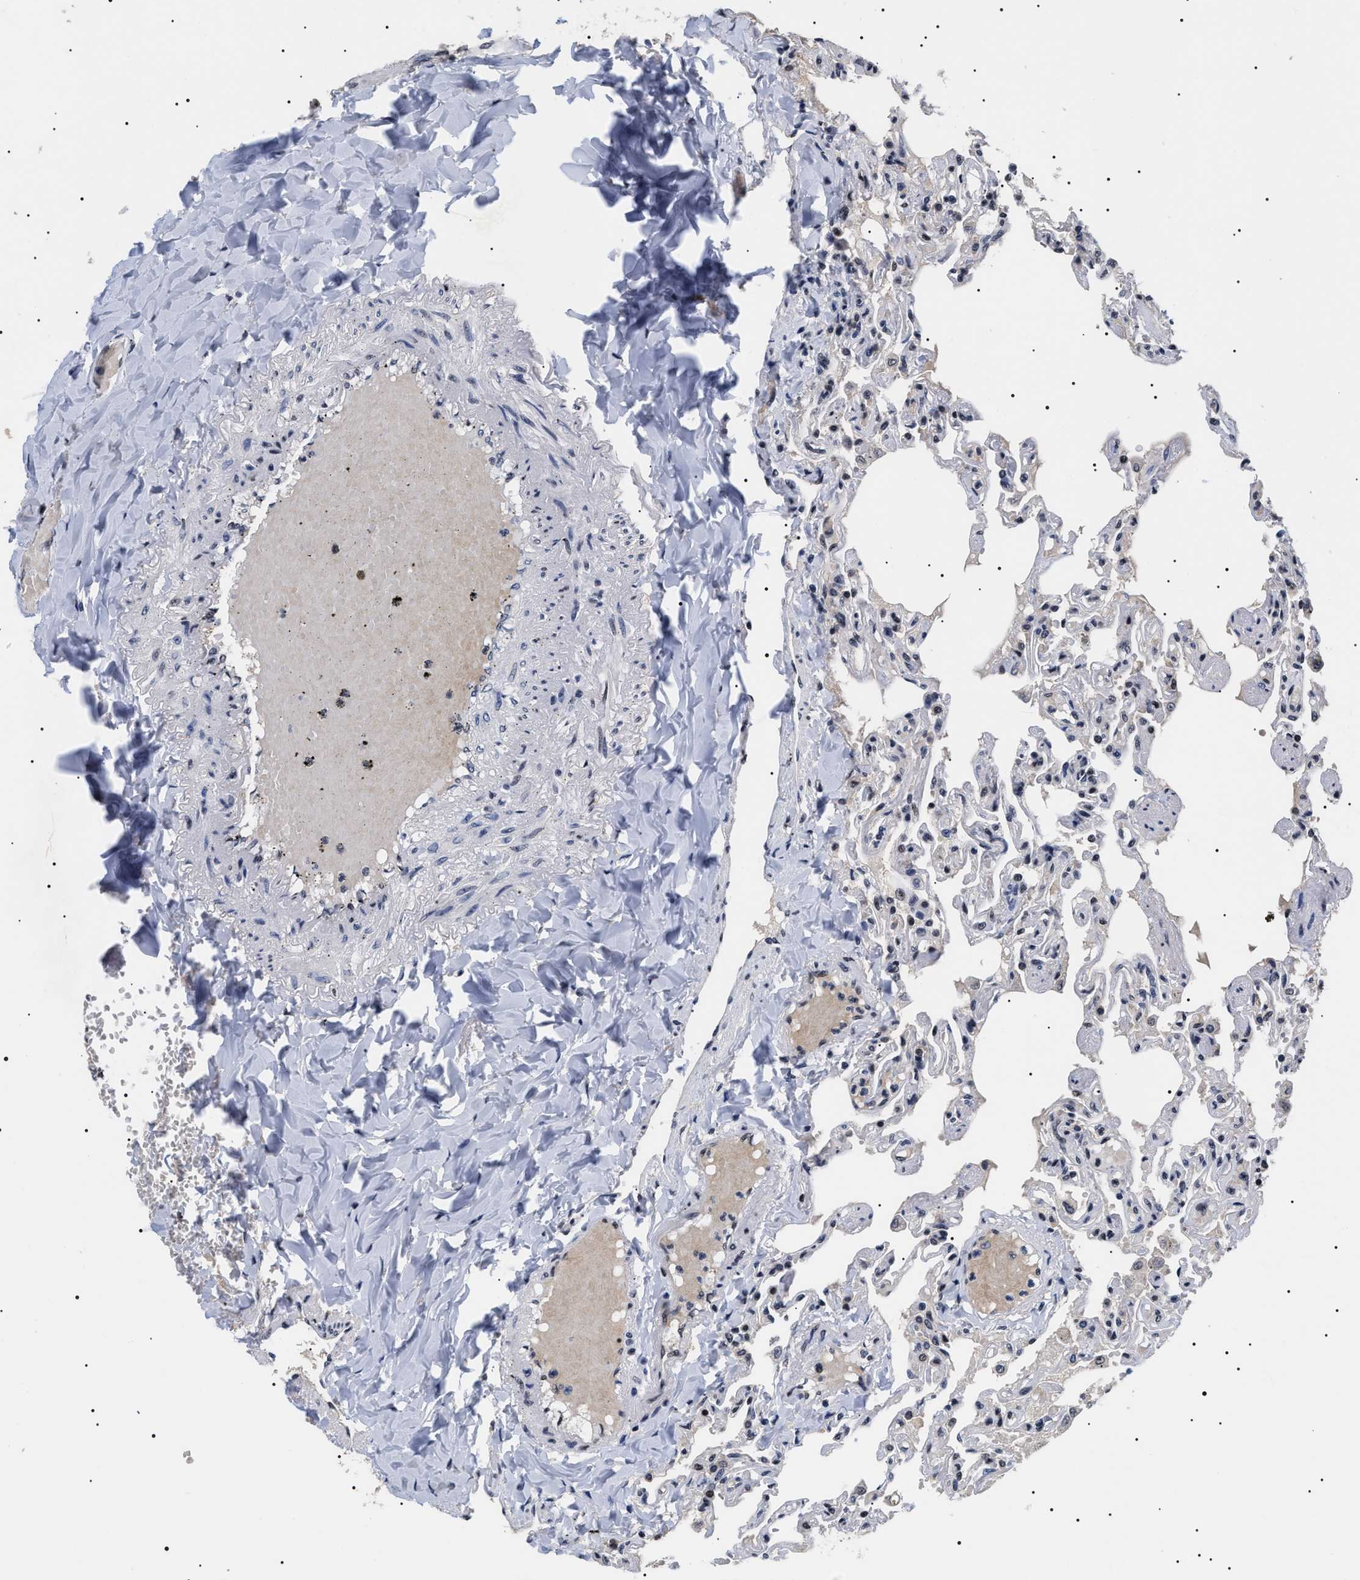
{"staining": {"intensity": "strong", "quantity": "25%-75%", "location": "nuclear"}, "tissue": "lung", "cell_type": "Alveolar cells", "image_type": "normal", "snomed": [{"axis": "morphology", "description": "Normal tissue, NOS"}, {"axis": "topography", "description": "Lung"}], "caption": "This micrograph shows IHC staining of normal human lung, with high strong nuclear expression in about 25%-75% of alveolar cells.", "gene": "CAAP1", "patient": {"sex": "male", "age": 21}}